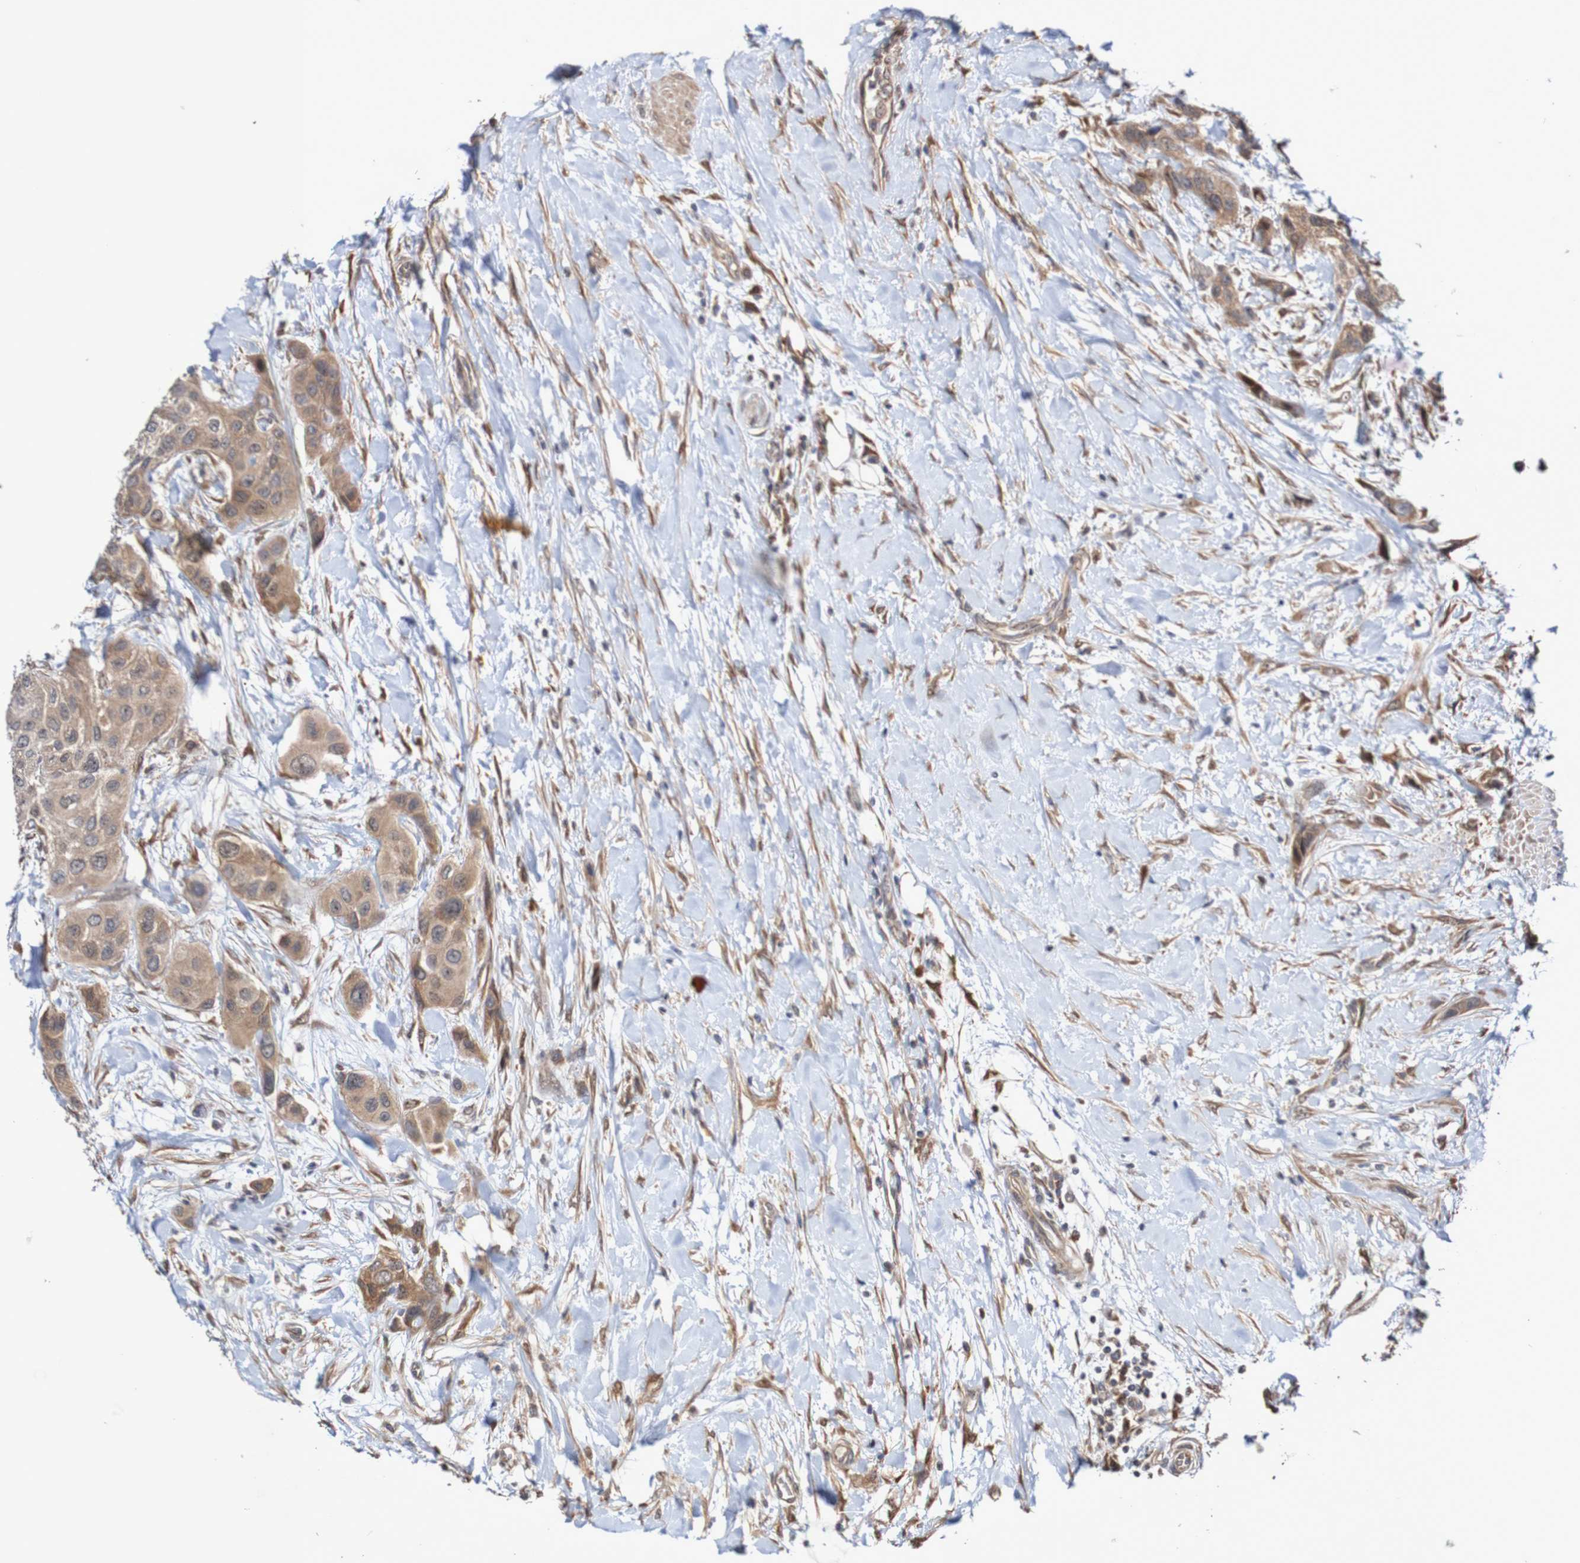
{"staining": {"intensity": "moderate", "quantity": ">75%", "location": "cytoplasmic/membranous"}, "tissue": "urothelial cancer", "cell_type": "Tumor cells", "image_type": "cancer", "snomed": [{"axis": "morphology", "description": "Urothelial carcinoma, High grade"}, {"axis": "topography", "description": "Urinary bladder"}], "caption": "Urothelial carcinoma (high-grade) stained for a protein (brown) exhibits moderate cytoplasmic/membranous positive positivity in about >75% of tumor cells.", "gene": "PHPT1", "patient": {"sex": "female", "age": 56}}